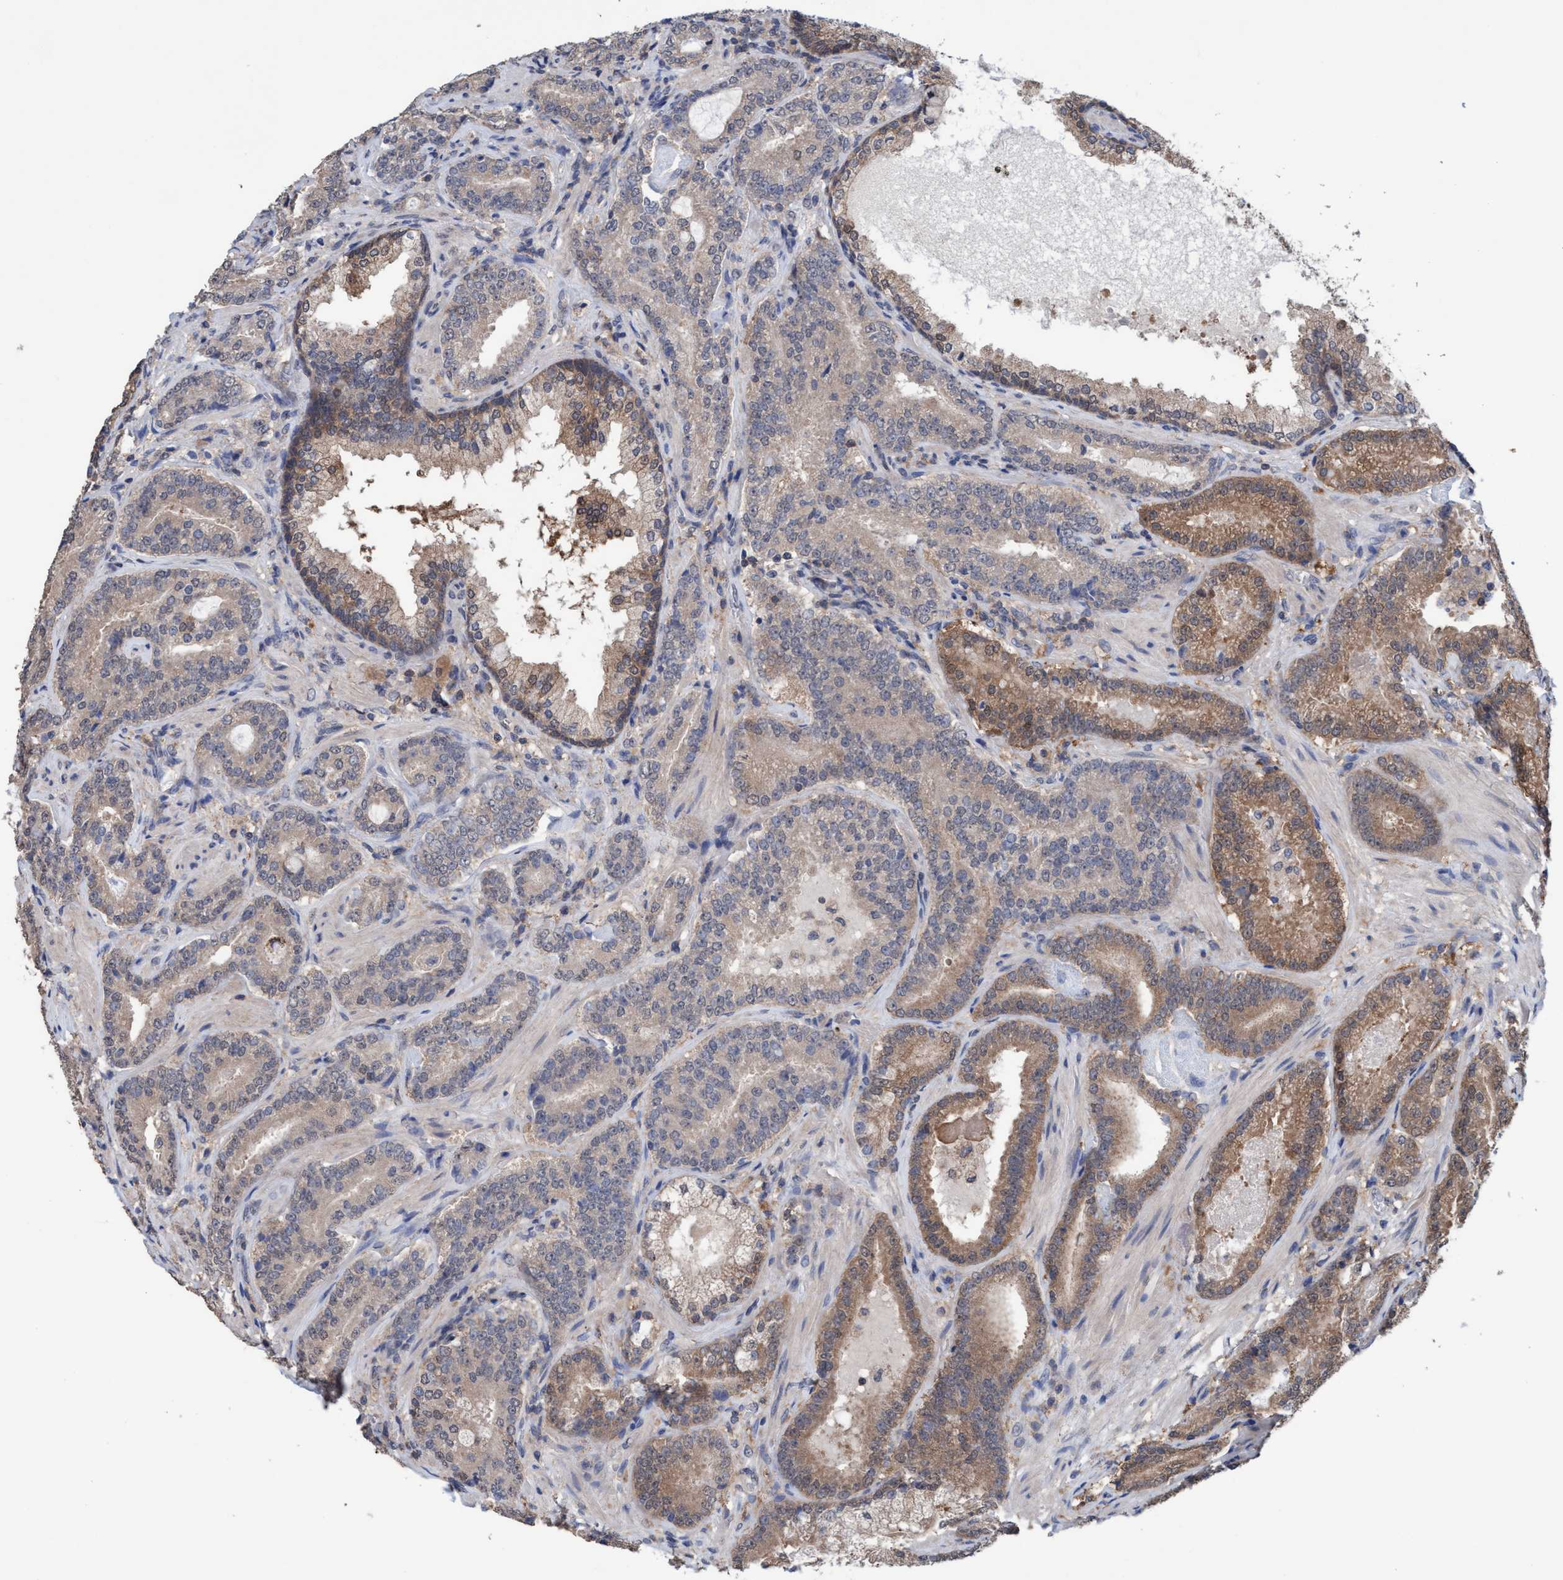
{"staining": {"intensity": "weak", "quantity": "25%-75%", "location": "cytoplasmic/membranous"}, "tissue": "prostate cancer", "cell_type": "Tumor cells", "image_type": "cancer", "snomed": [{"axis": "morphology", "description": "Adenocarcinoma, Low grade"}, {"axis": "topography", "description": "Prostate"}], "caption": "This is a photomicrograph of IHC staining of prostate cancer, which shows weak staining in the cytoplasmic/membranous of tumor cells.", "gene": "GLOD4", "patient": {"sex": "male", "age": 51}}